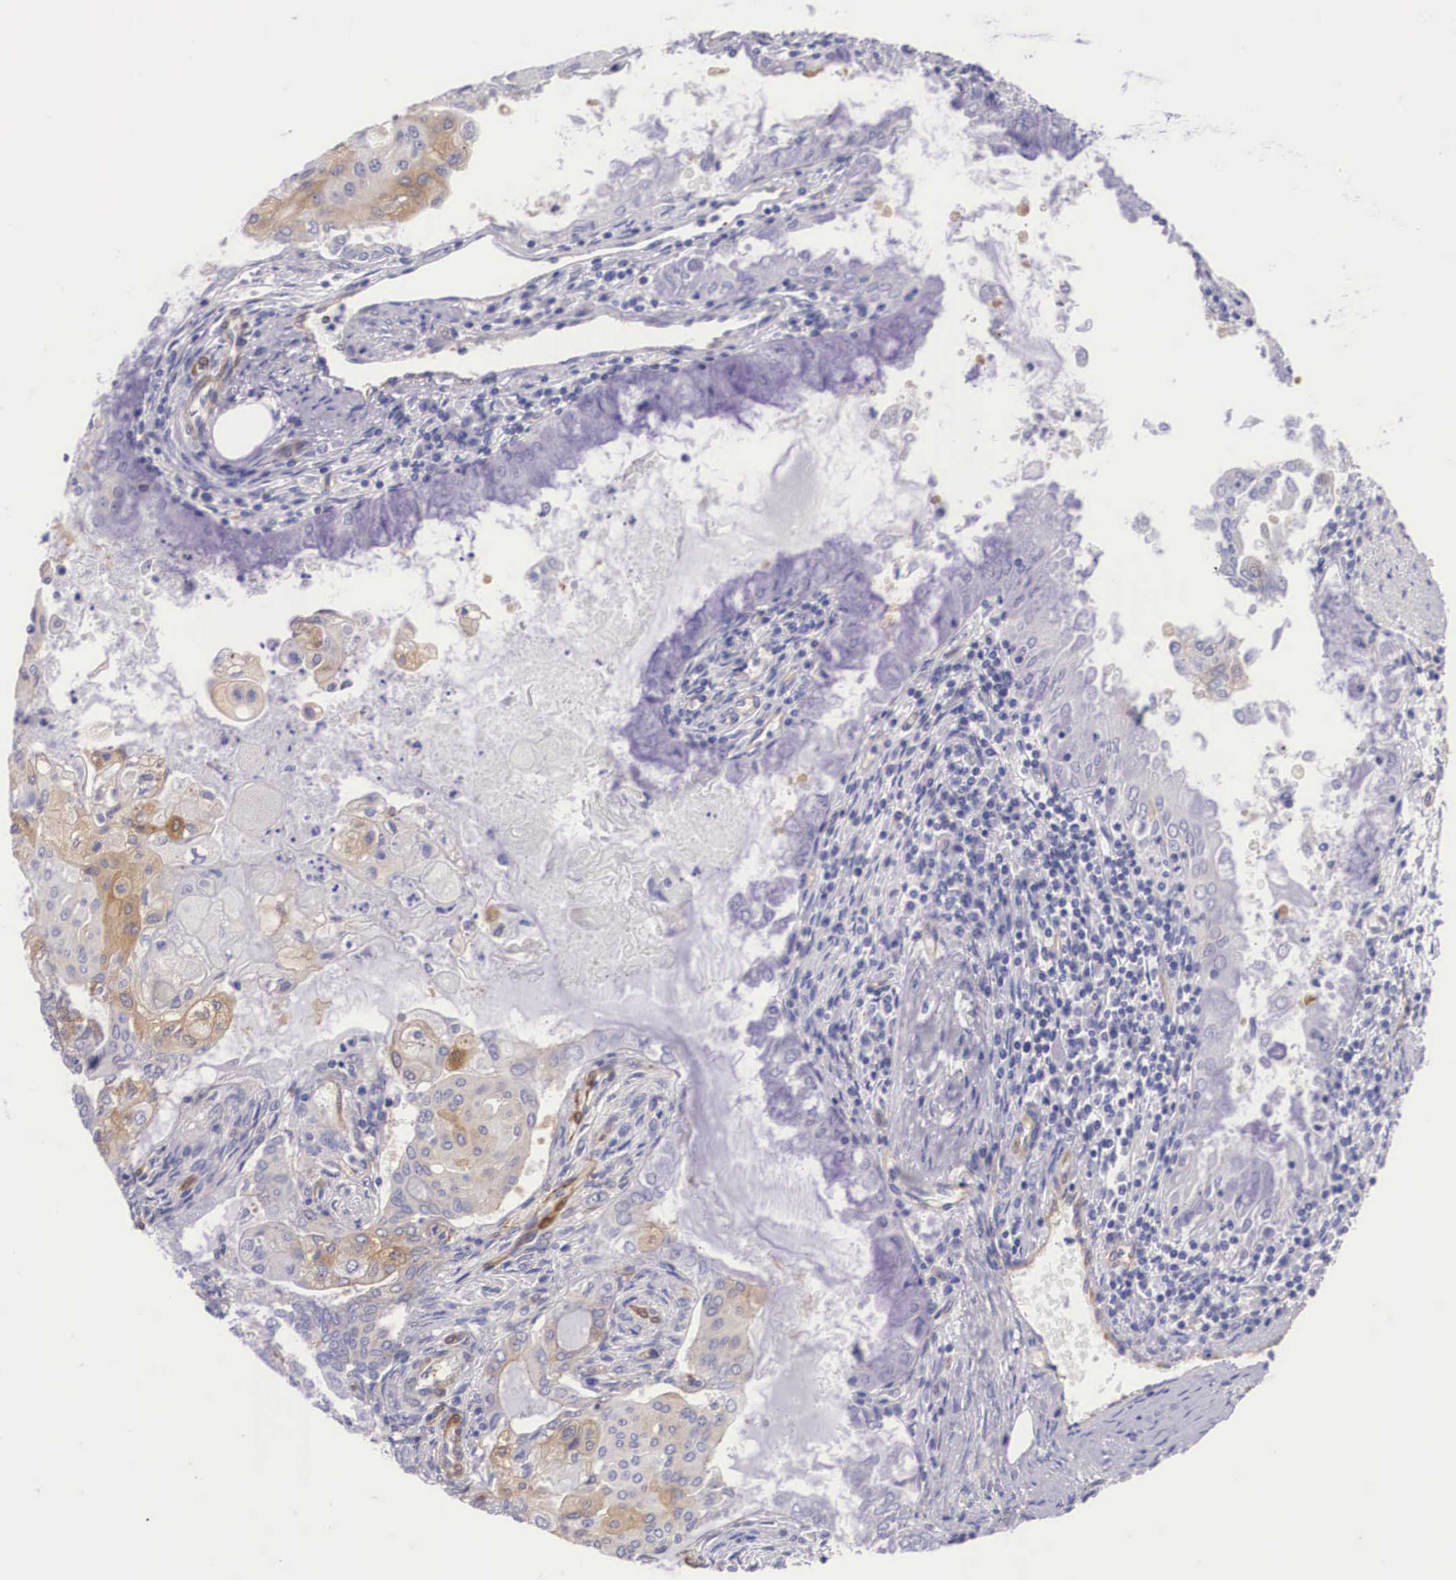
{"staining": {"intensity": "moderate", "quantity": "25%-75%", "location": "cytoplasmic/membranous"}, "tissue": "endometrial cancer", "cell_type": "Tumor cells", "image_type": "cancer", "snomed": [{"axis": "morphology", "description": "Adenocarcinoma, NOS"}, {"axis": "topography", "description": "Endometrium"}], "caption": "An IHC image of tumor tissue is shown. Protein staining in brown labels moderate cytoplasmic/membranous positivity in adenocarcinoma (endometrial) within tumor cells. The staining was performed using DAB (3,3'-diaminobenzidine), with brown indicating positive protein expression. Nuclei are stained blue with hematoxylin.", "gene": "BCAR1", "patient": {"sex": "female", "age": 79}}